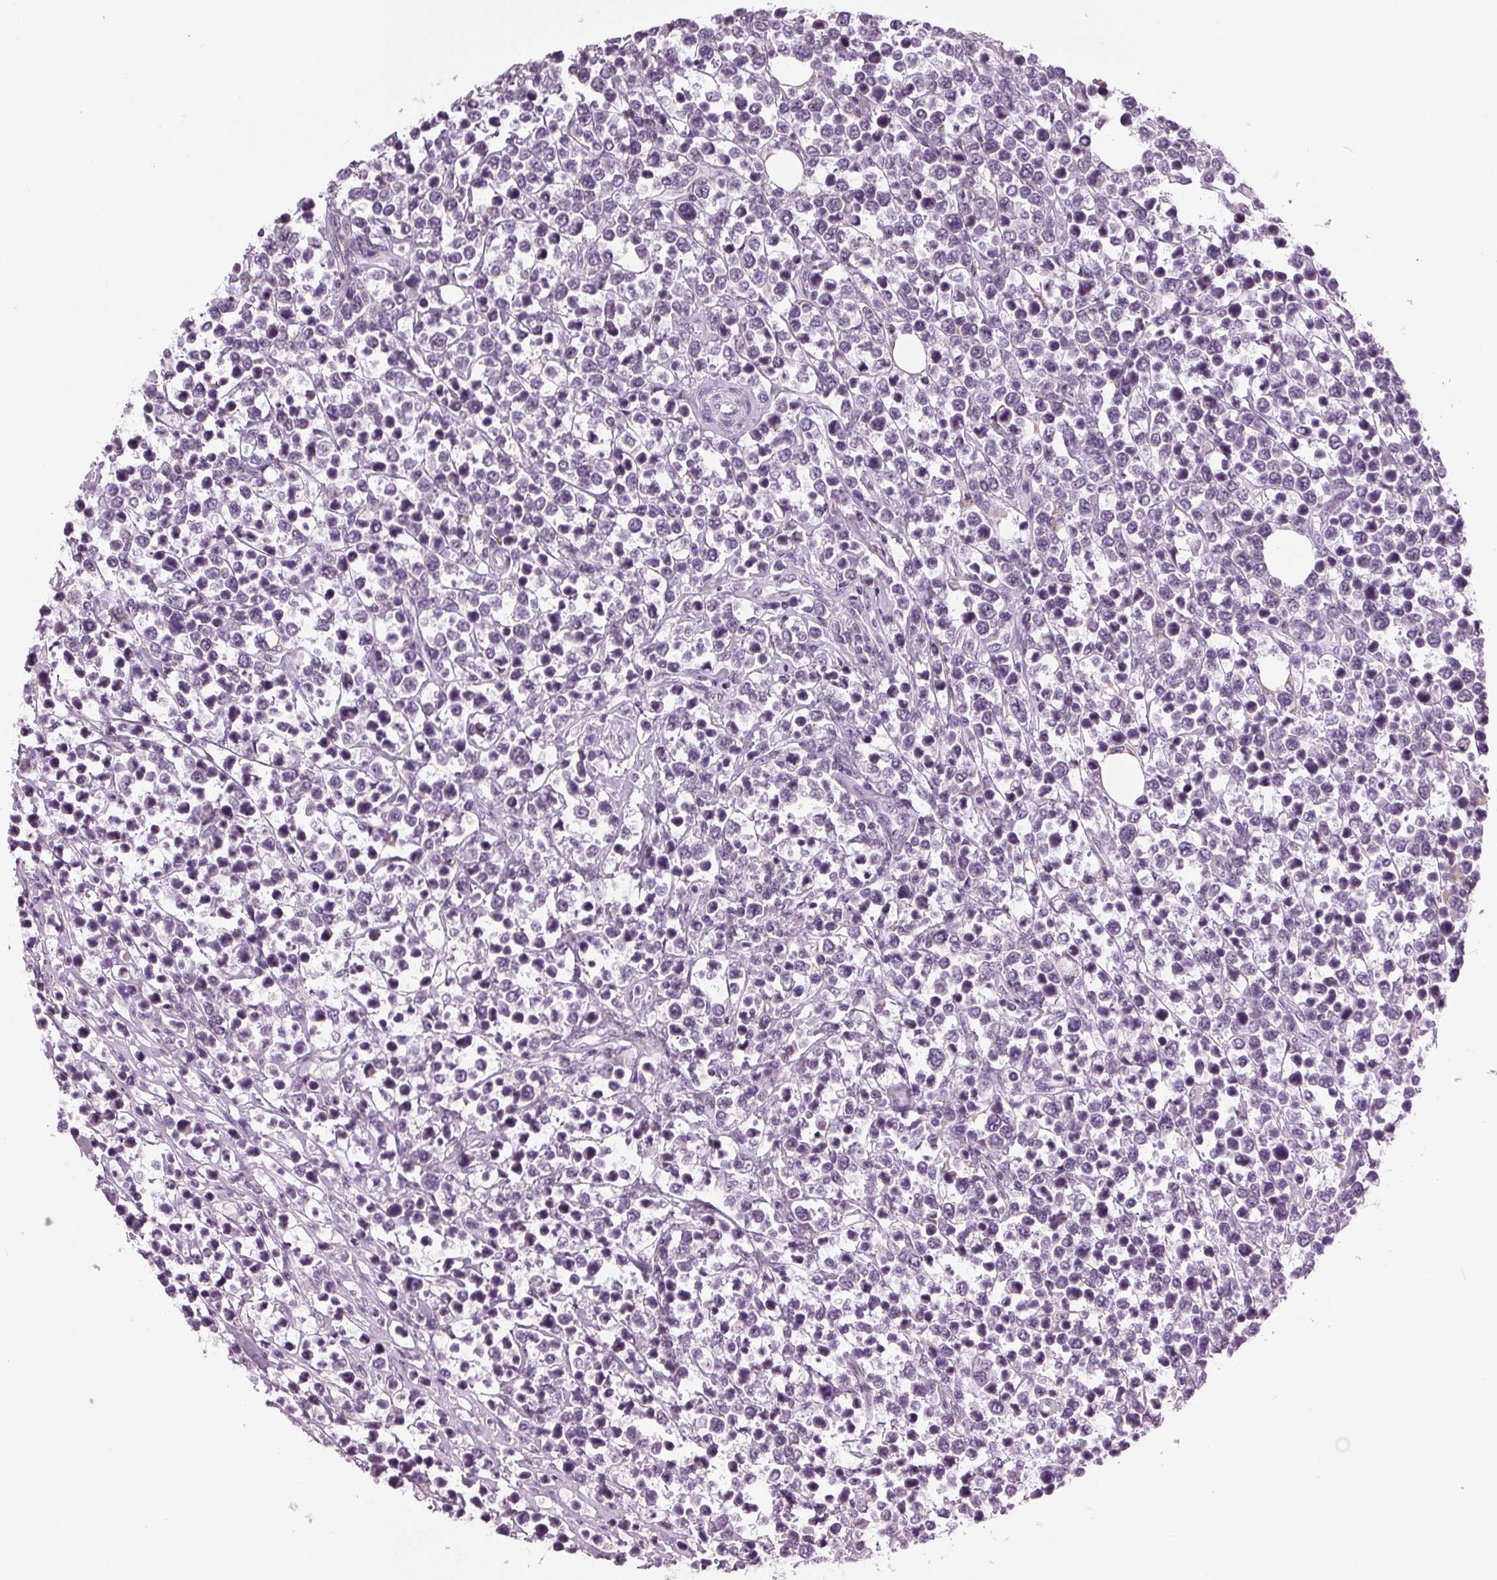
{"staining": {"intensity": "negative", "quantity": "none", "location": "none"}, "tissue": "lymphoma", "cell_type": "Tumor cells", "image_type": "cancer", "snomed": [{"axis": "morphology", "description": "Malignant lymphoma, non-Hodgkin's type, High grade"}, {"axis": "topography", "description": "Soft tissue"}], "caption": "Immunohistochemistry (IHC) of human malignant lymphoma, non-Hodgkin's type (high-grade) exhibits no expression in tumor cells.", "gene": "DNAH12", "patient": {"sex": "female", "age": 56}}